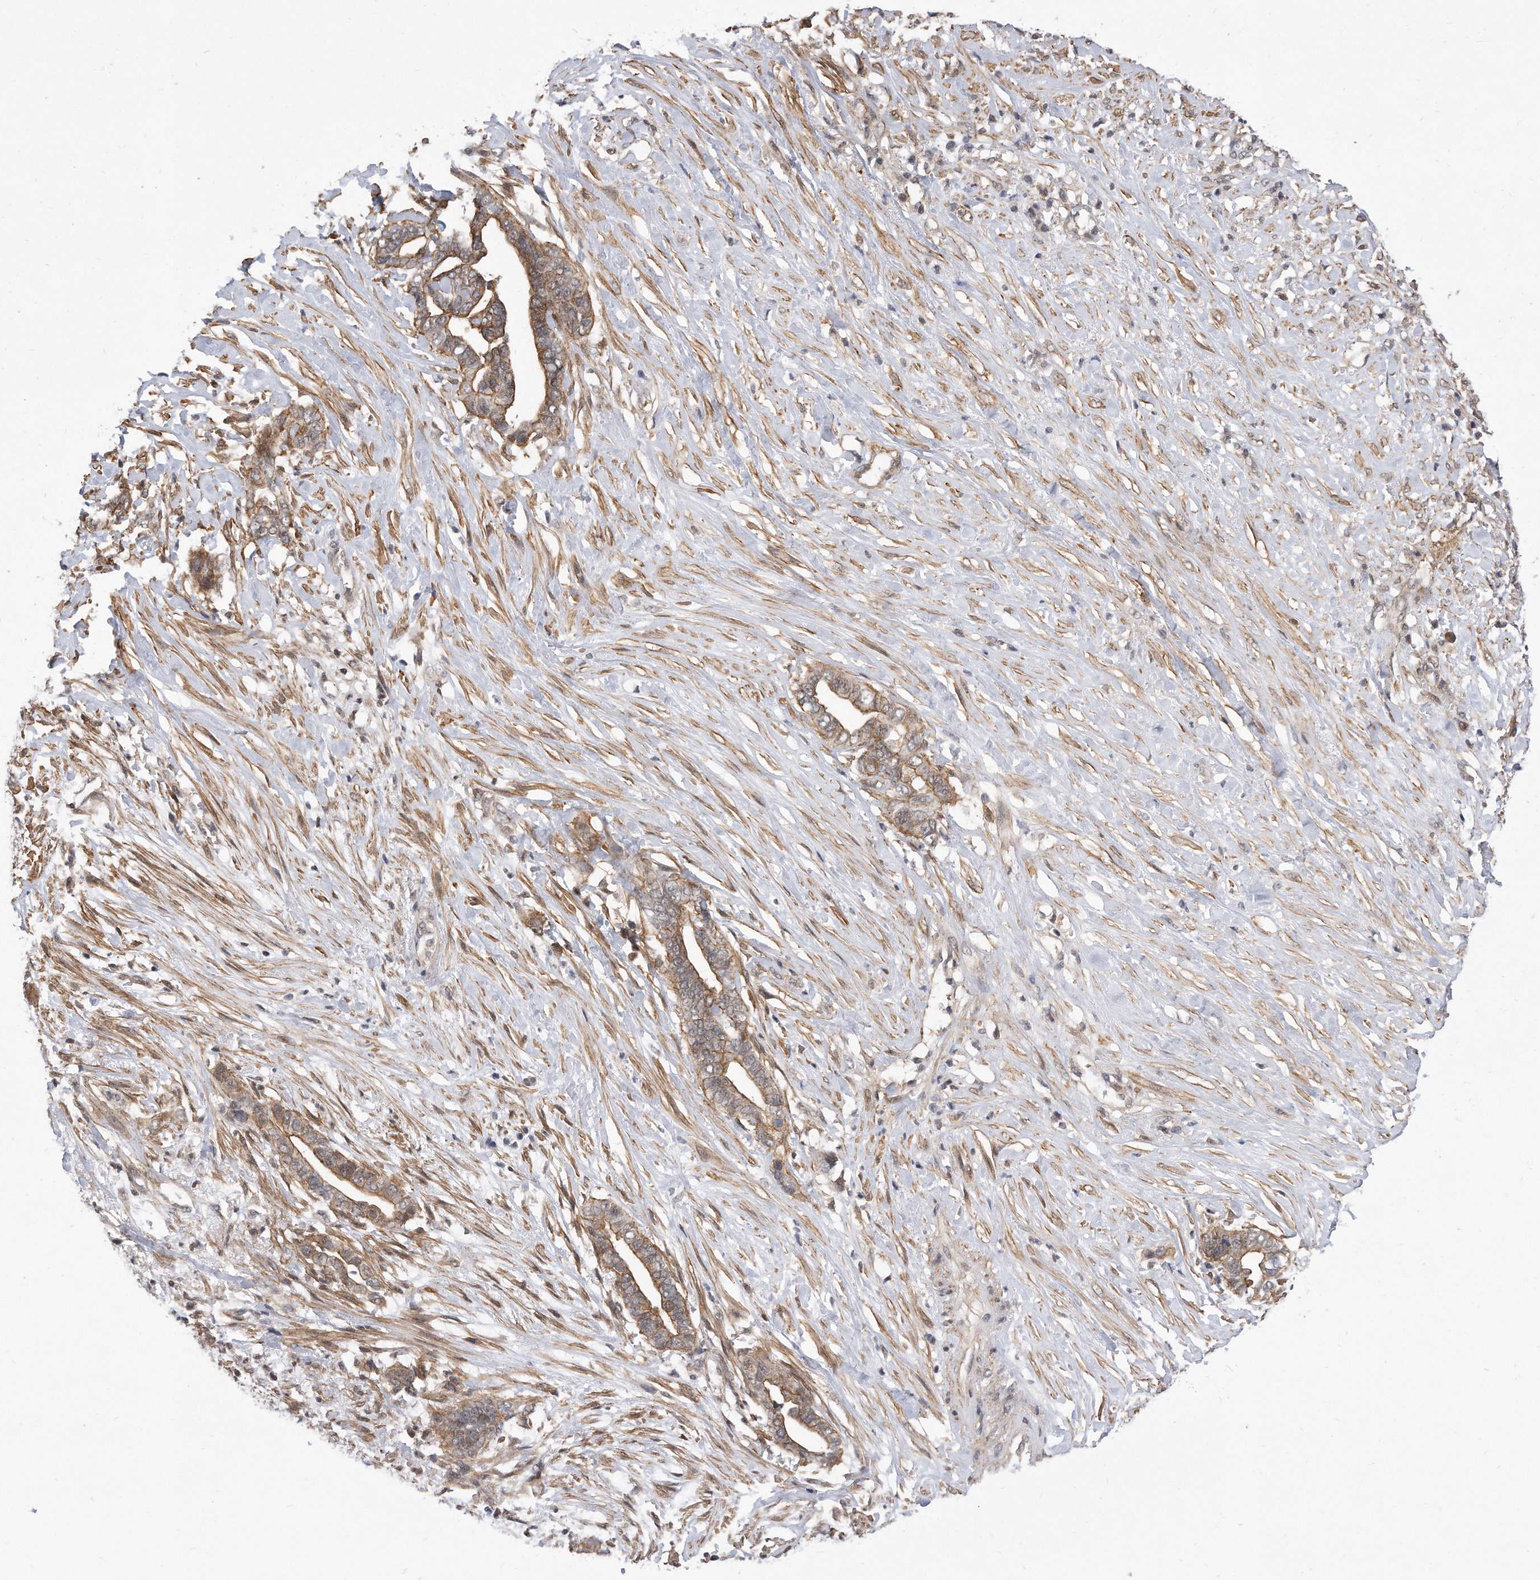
{"staining": {"intensity": "moderate", "quantity": ">75%", "location": "cytoplasmic/membranous"}, "tissue": "liver cancer", "cell_type": "Tumor cells", "image_type": "cancer", "snomed": [{"axis": "morphology", "description": "Cholangiocarcinoma"}, {"axis": "topography", "description": "Liver"}], "caption": "Human cholangiocarcinoma (liver) stained with a protein marker shows moderate staining in tumor cells.", "gene": "TCP1", "patient": {"sex": "female", "age": 79}}